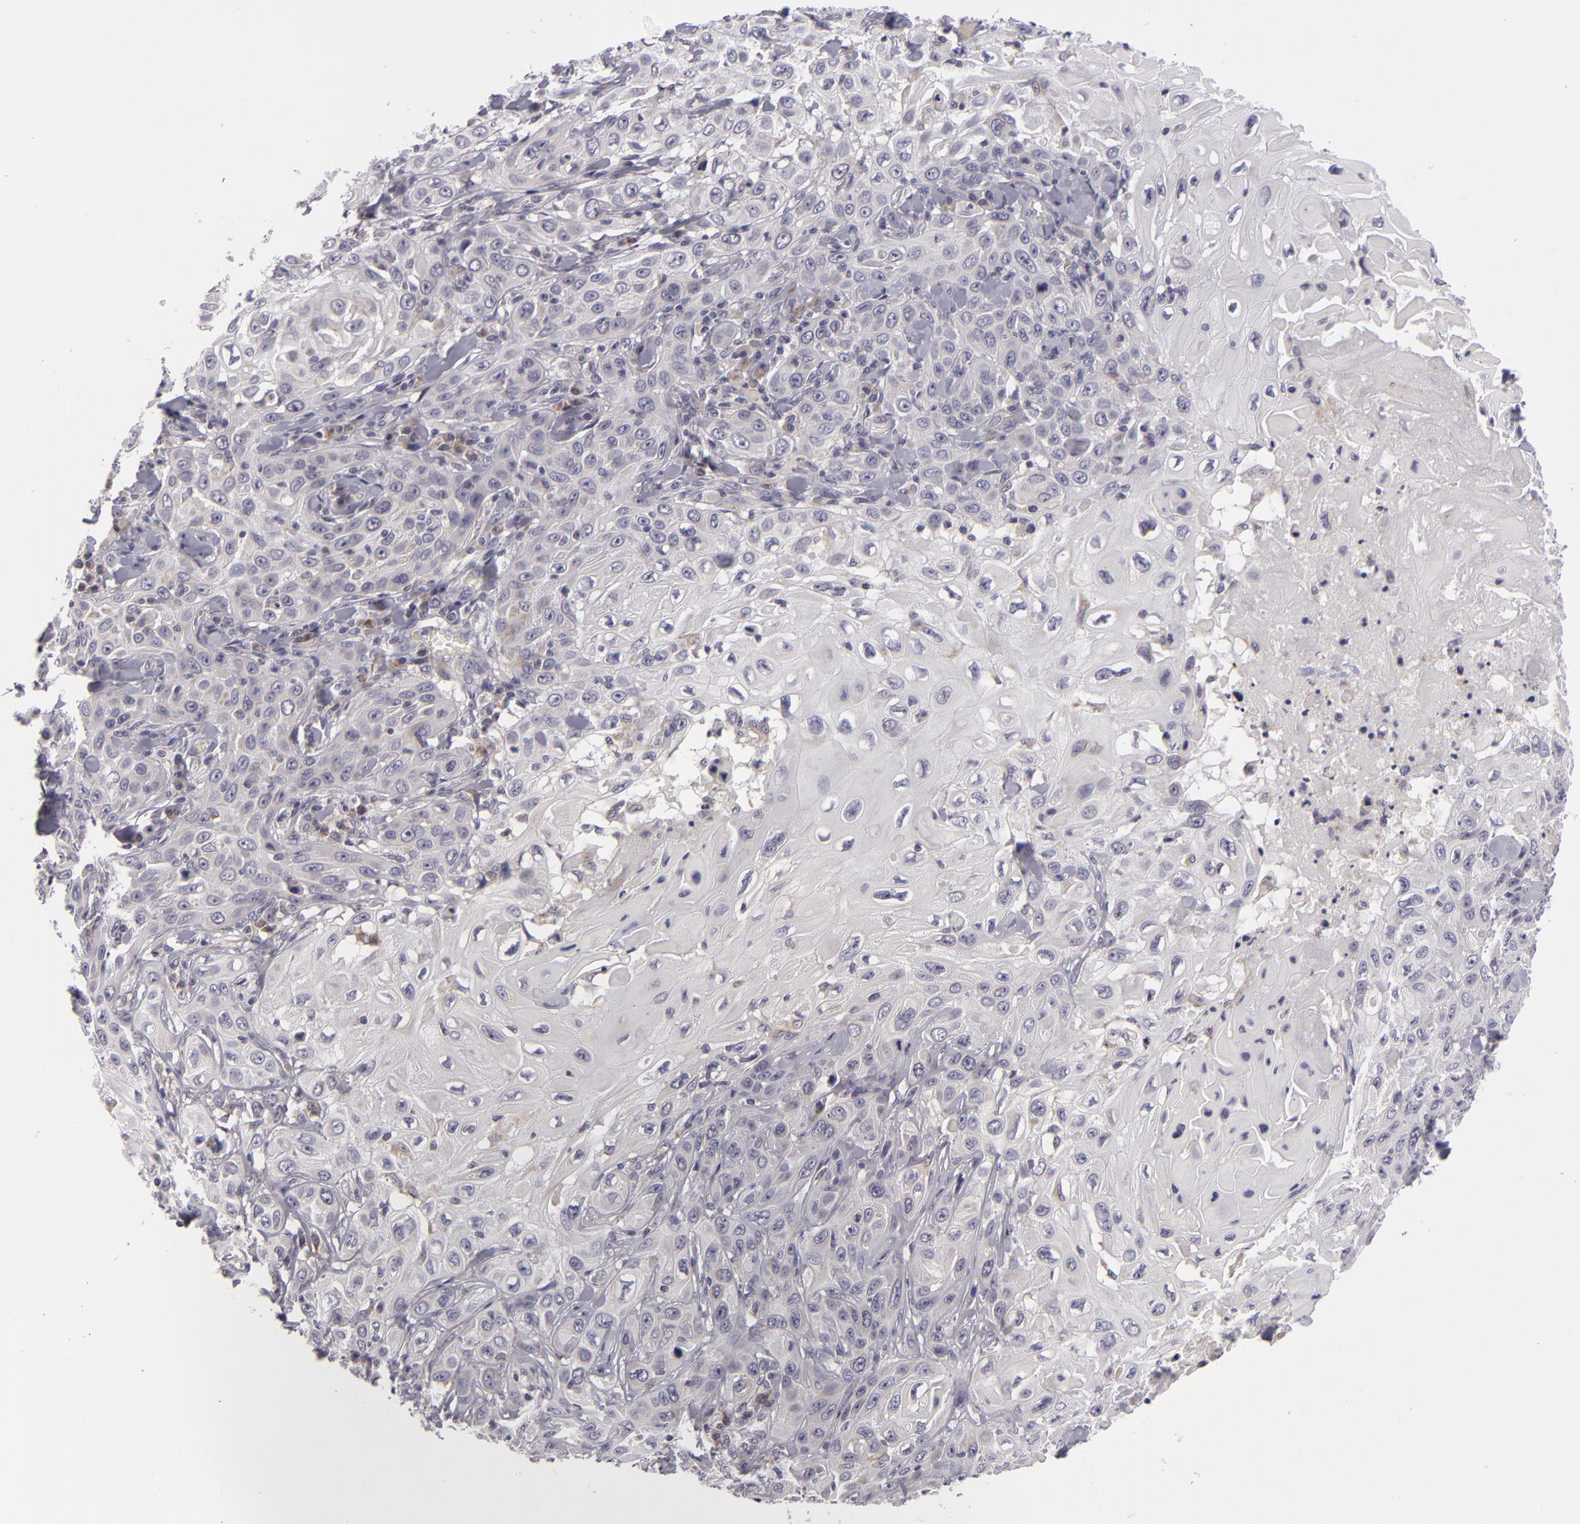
{"staining": {"intensity": "weak", "quantity": "<25%", "location": "cytoplasmic/membranous"}, "tissue": "skin cancer", "cell_type": "Tumor cells", "image_type": "cancer", "snomed": [{"axis": "morphology", "description": "Squamous cell carcinoma, NOS"}, {"axis": "topography", "description": "Skin"}], "caption": "The micrograph demonstrates no staining of tumor cells in squamous cell carcinoma (skin).", "gene": "ATP2B3", "patient": {"sex": "male", "age": 84}}